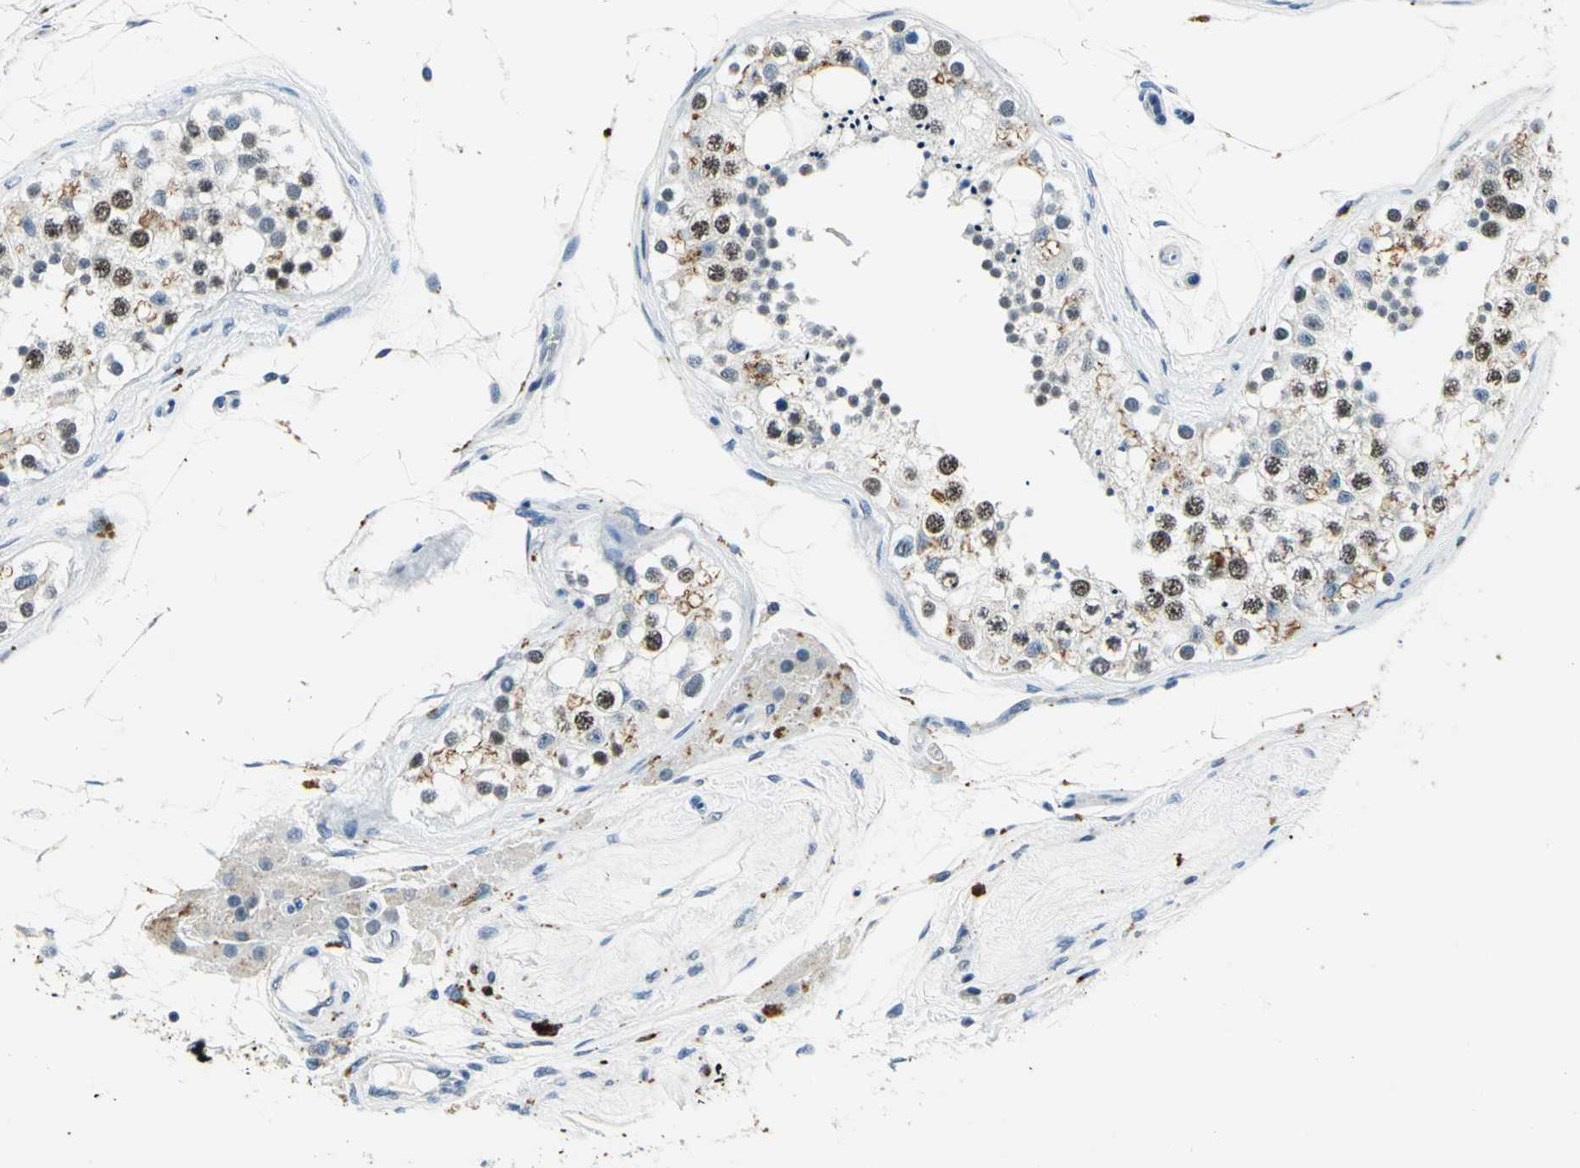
{"staining": {"intensity": "strong", "quantity": ">75%", "location": "nuclear"}, "tissue": "testis", "cell_type": "Cells in seminiferous ducts", "image_type": "normal", "snomed": [{"axis": "morphology", "description": "Normal tissue, NOS"}, {"axis": "topography", "description": "Testis"}], "caption": "Brown immunohistochemical staining in unremarkable human testis exhibits strong nuclear expression in approximately >75% of cells in seminiferous ducts.", "gene": "RAD17", "patient": {"sex": "male", "age": 68}}